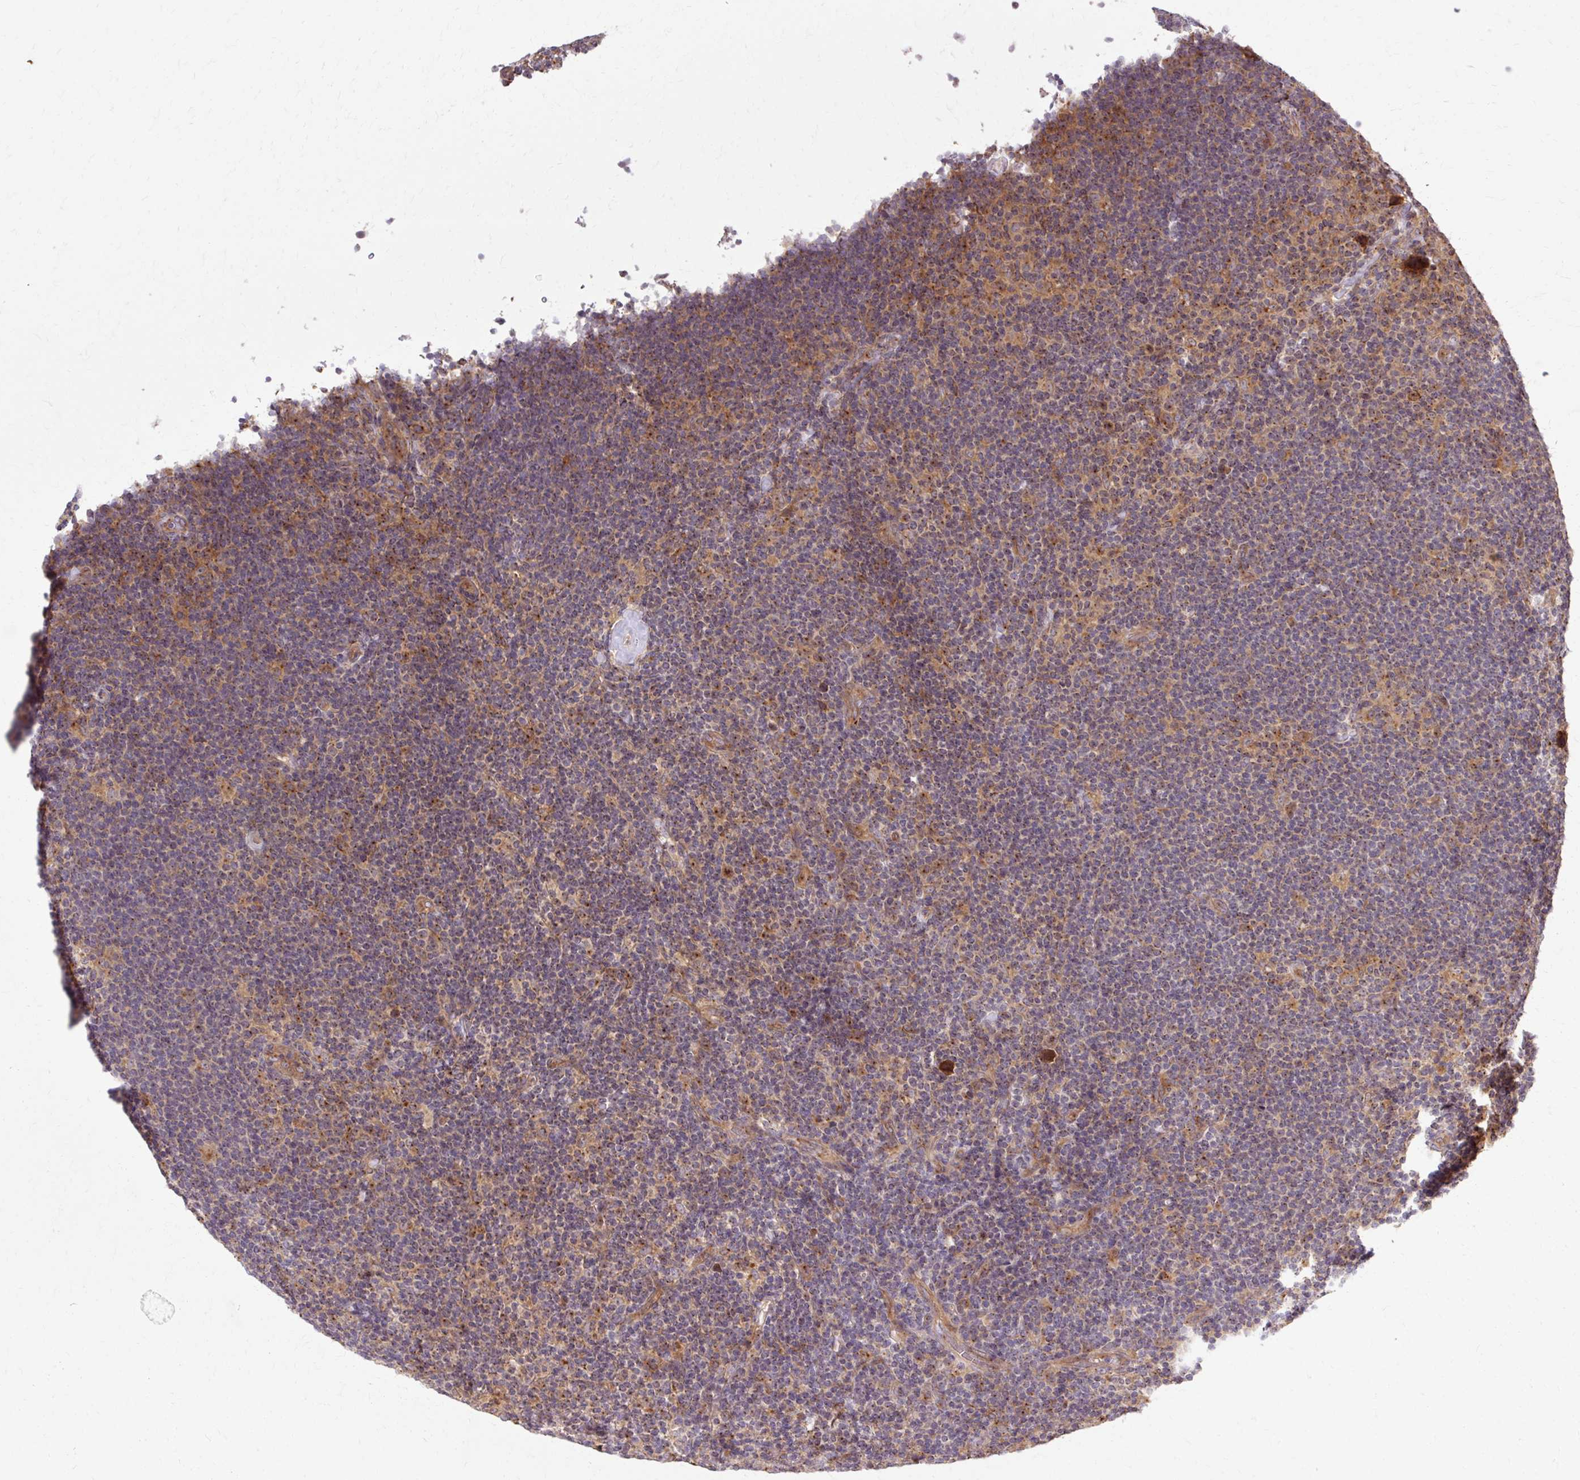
{"staining": {"intensity": "moderate", "quantity": ">75%", "location": "cytoplasmic/membranous"}, "tissue": "lymphoma", "cell_type": "Tumor cells", "image_type": "cancer", "snomed": [{"axis": "morphology", "description": "Hodgkin's disease, NOS"}, {"axis": "topography", "description": "Lymph node"}], "caption": "Immunohistochemical staining of human Hodgkin's disease shows moderate cytoplasmic/membranous protein staining in about >75% of tumor cells. (Stains: DAB in brown, nuclei in blue, Microscopy: brightfield microscopy at high magnification).", "gene": "MZT2B", "patient": {"sex": "female", "age": 57}}